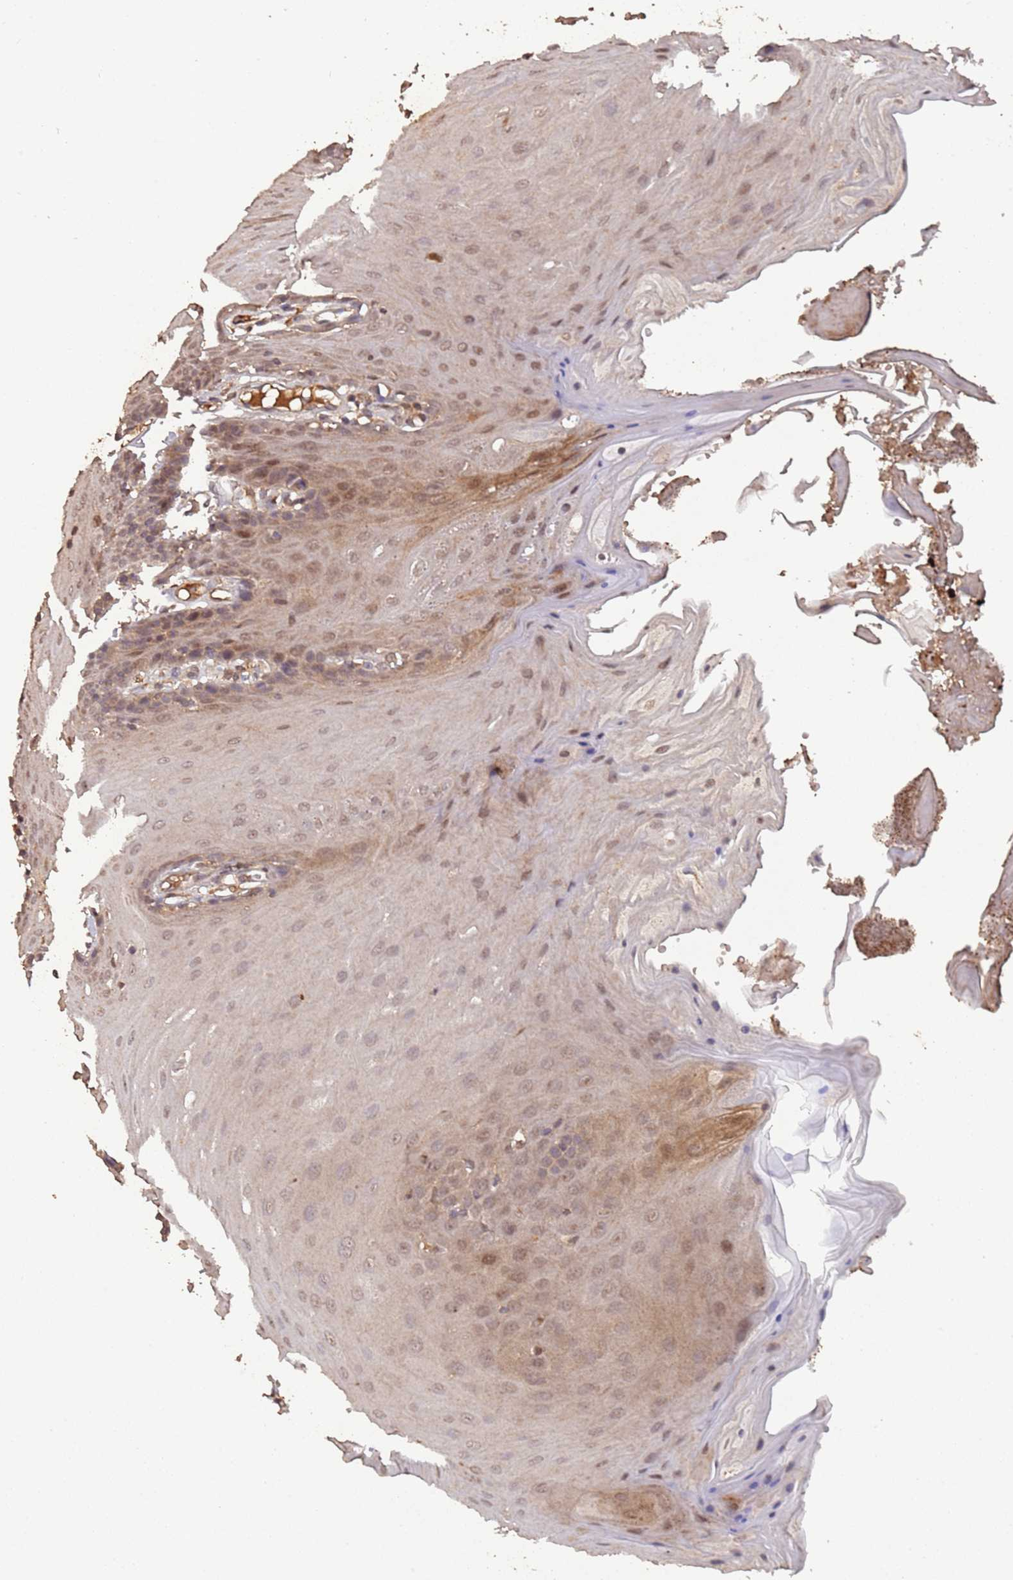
{"staining": {"intensity": "moderate", "quantity": "<25%", "location": "cytoplasmic/membranous,nuclear"}, "tissue": "oral mucosa", "cell_type": "Squamous epithelial cells", "image_type": "normal", "snomed": [{"axis": "morphology", "description": "Normal tissue, NOS"}, {"axis": "morphology", "description": "Squamous cell carcinoma, NOS"}, {"axis": "topography", "description": "Skeletal muscle"}, {"axis": "topography", "description": "Oral tissue"}, {"axis": "topography", "description": "Salivary gland"}, {"axis": "topography", "description": "Head-Neck"}], "caption": "Normal oral mucosa displays moderate cytoplasmic/membranous,nuclear staining in about <25% of squamous epithelial cells The protein is shown in brown color, while the nuclei are stained blue..", "gene": "FRAT1", "patient": {"sex": "male", "age": 54}}